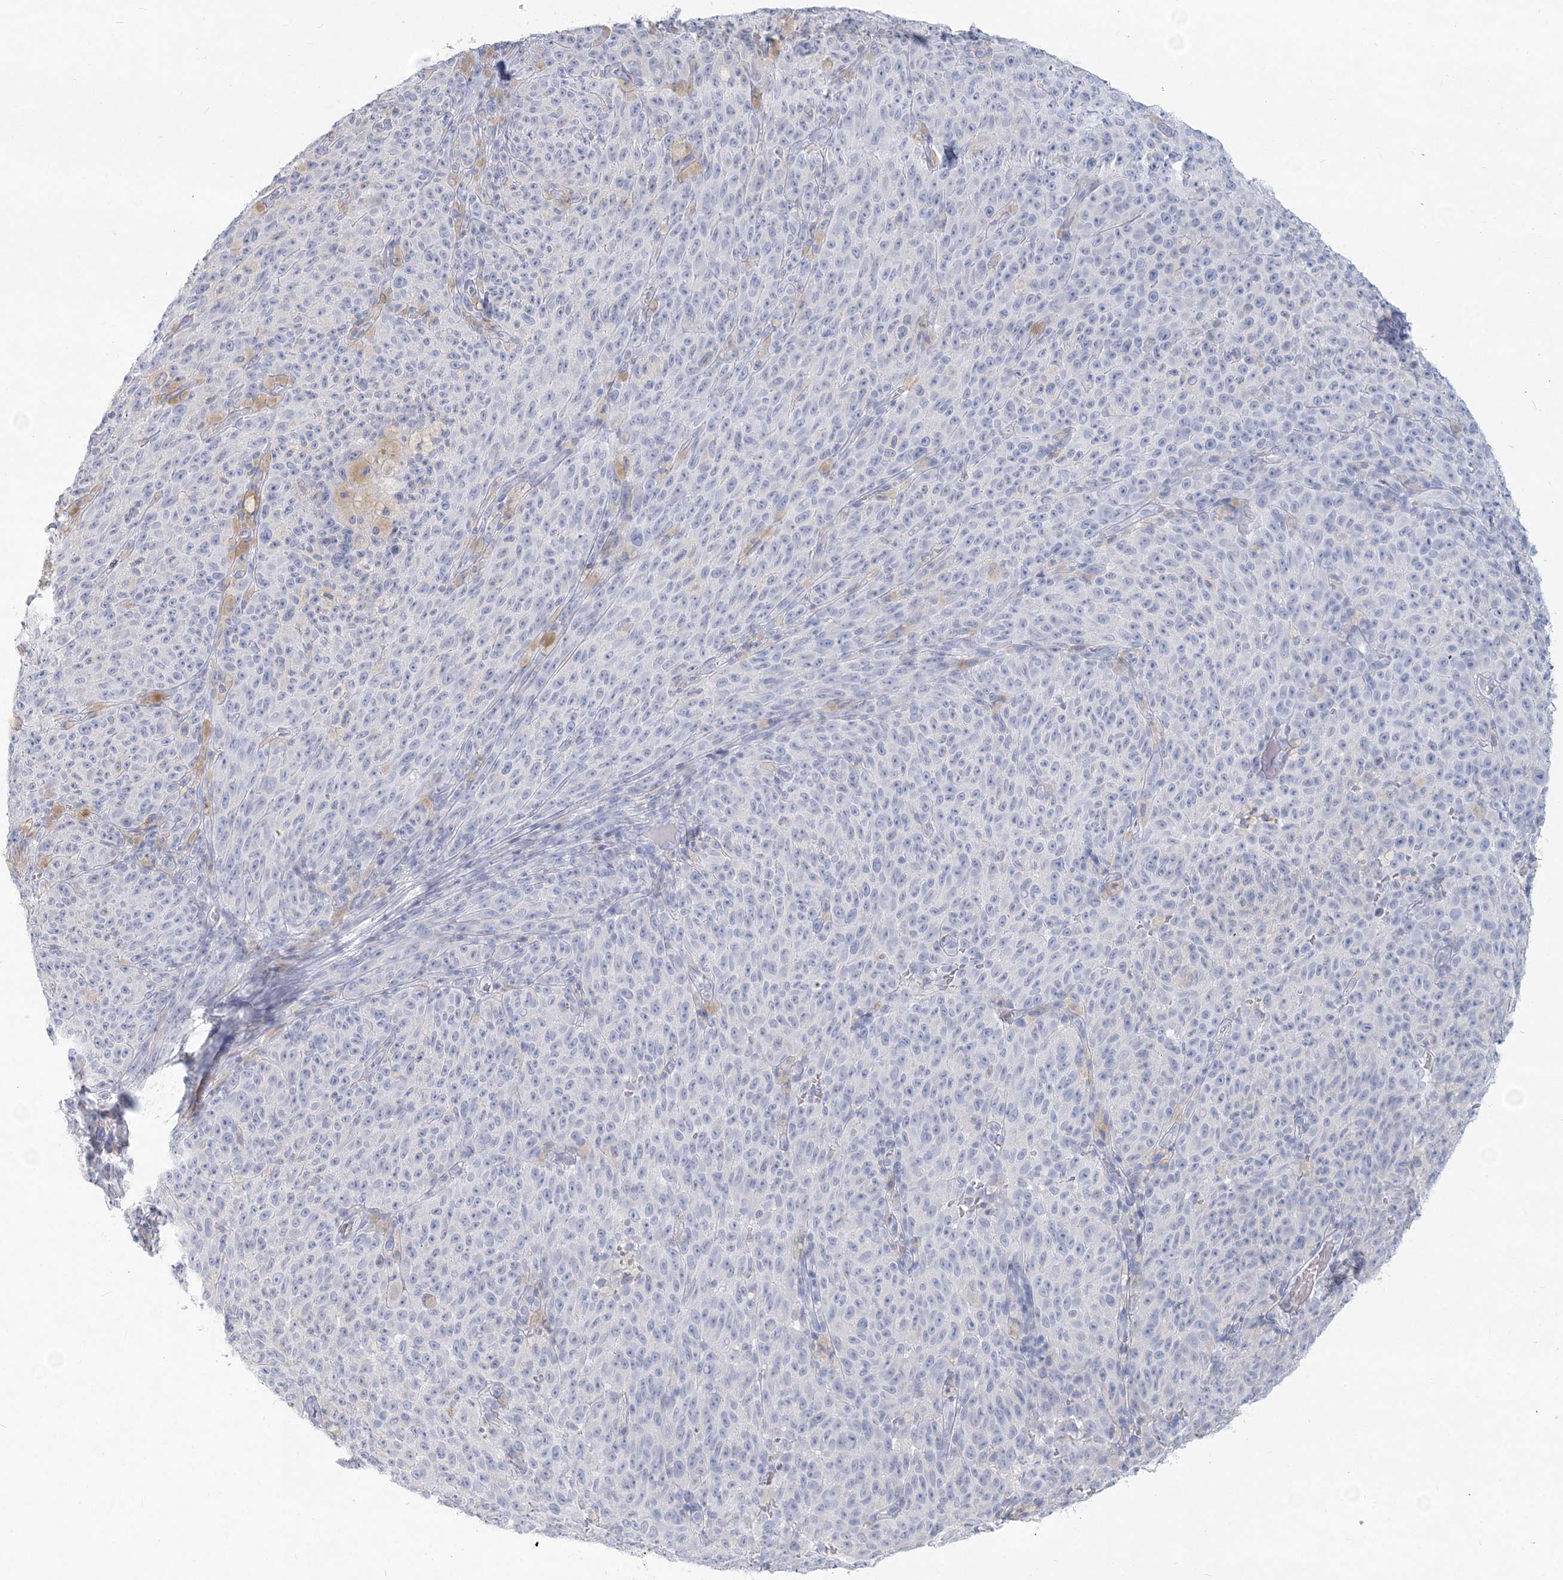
{"staining": {"intensity": "negative", "quantity": "none", "location": "none"}, "tissue": "melanoma", "cell_type": "Tumor cells", "image_type": "cancer", "snomed": [{"axis": "morphology", "description": "Malignant melanoma, NOS"}, {"axis": "topography", "description": "Skin"}], "caption": "Protein analysis of malignant melanoma reveals no significant positivity in tumor cells.", "gene": "CSN1S1", "patient": {"sex": "female", "age": 82}}